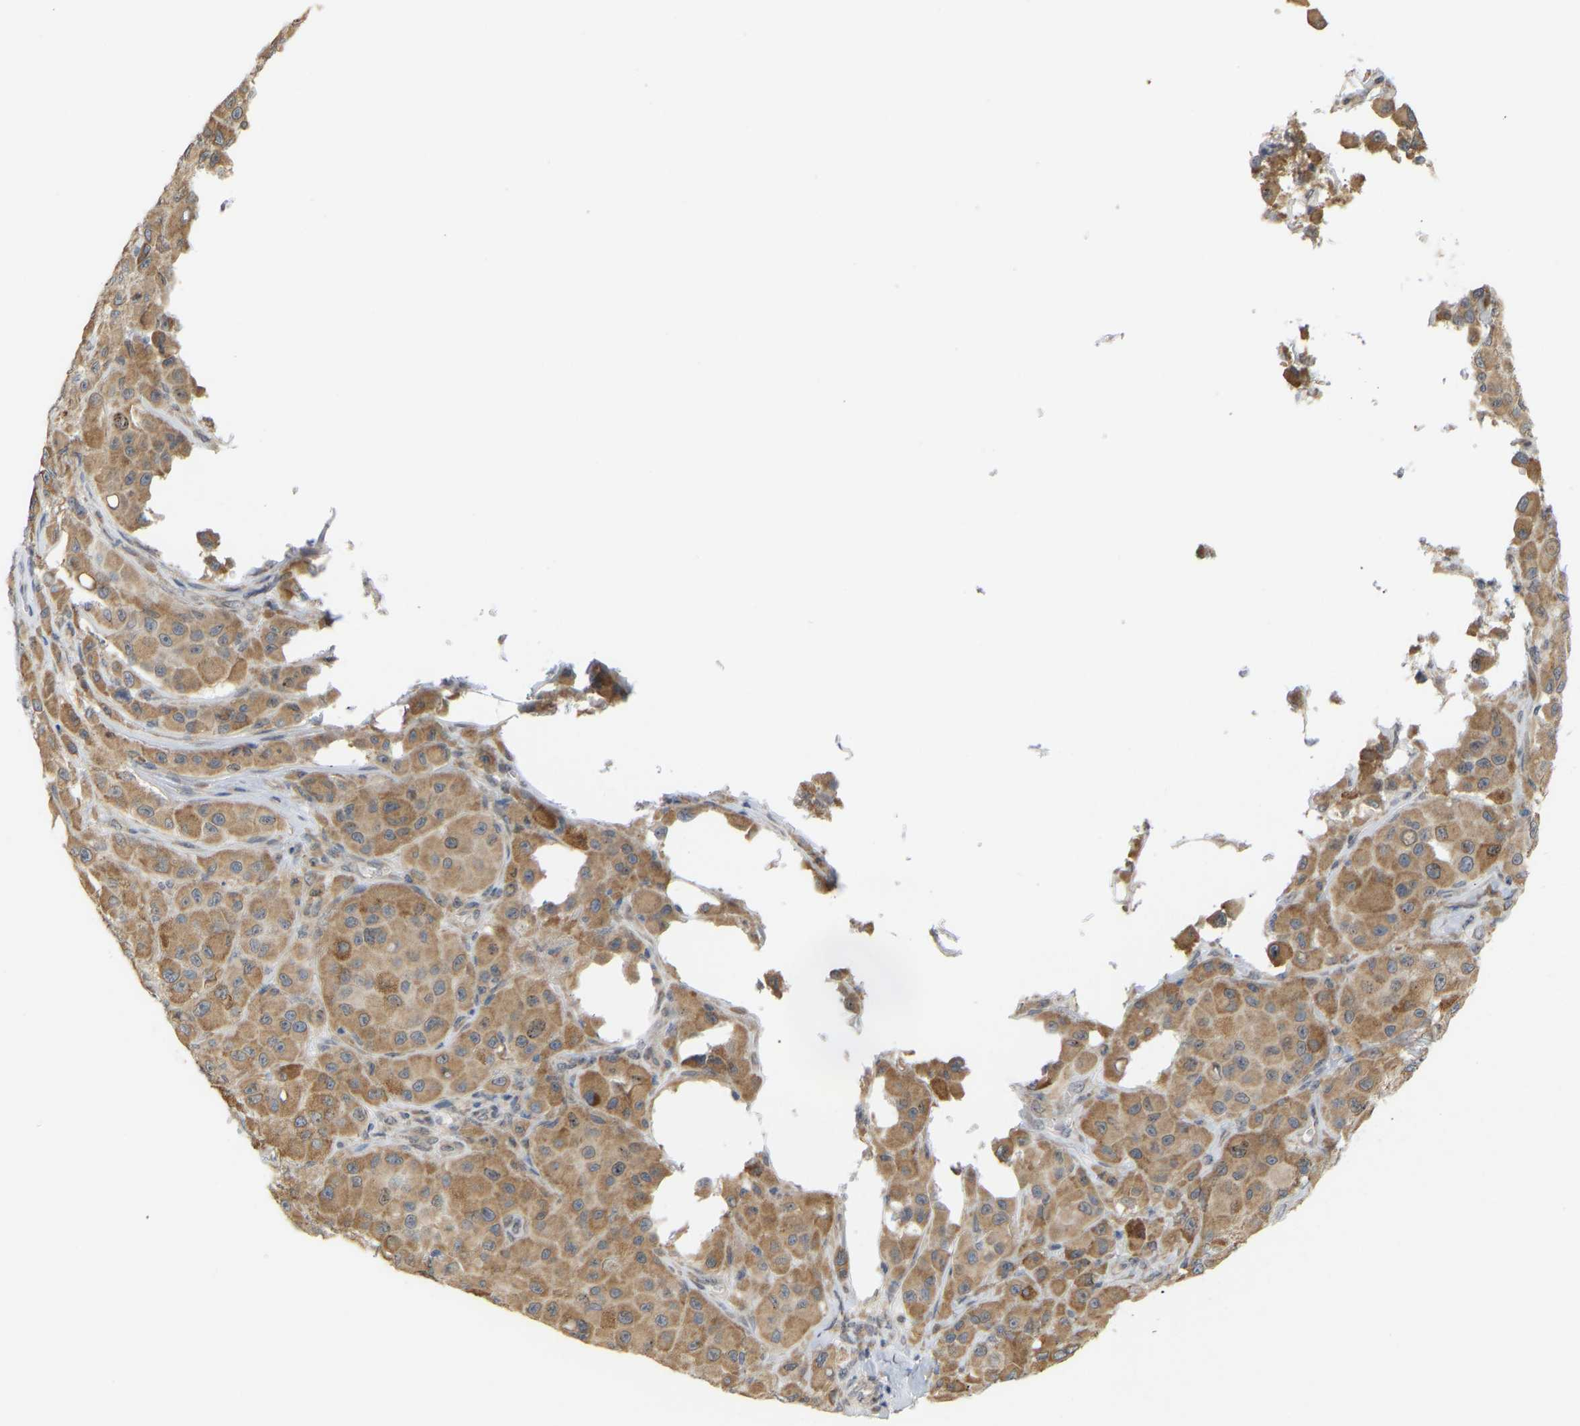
{"staining": {"intensity": "moderate", "quantity": ">75%", "location": "cytoplasmic/membranous"}, "tissue": "melanoma", "cell_type": "Tumor cells", "image_type": "cancer", "snomed": [{"axis": "morphology", "description": "Malignant melanoma, NOS"}, {"axis": "topography", "description": "Skin"}], "caption": "A micrograph showing moderate cytoplasmic/membranous positivity in approximately >75% of tumor cells in malignant melanoma, as visualized by brown immunohistochemical staining.", "gene": "BEND3", "patient": {"sex": "male", "age": 84}}